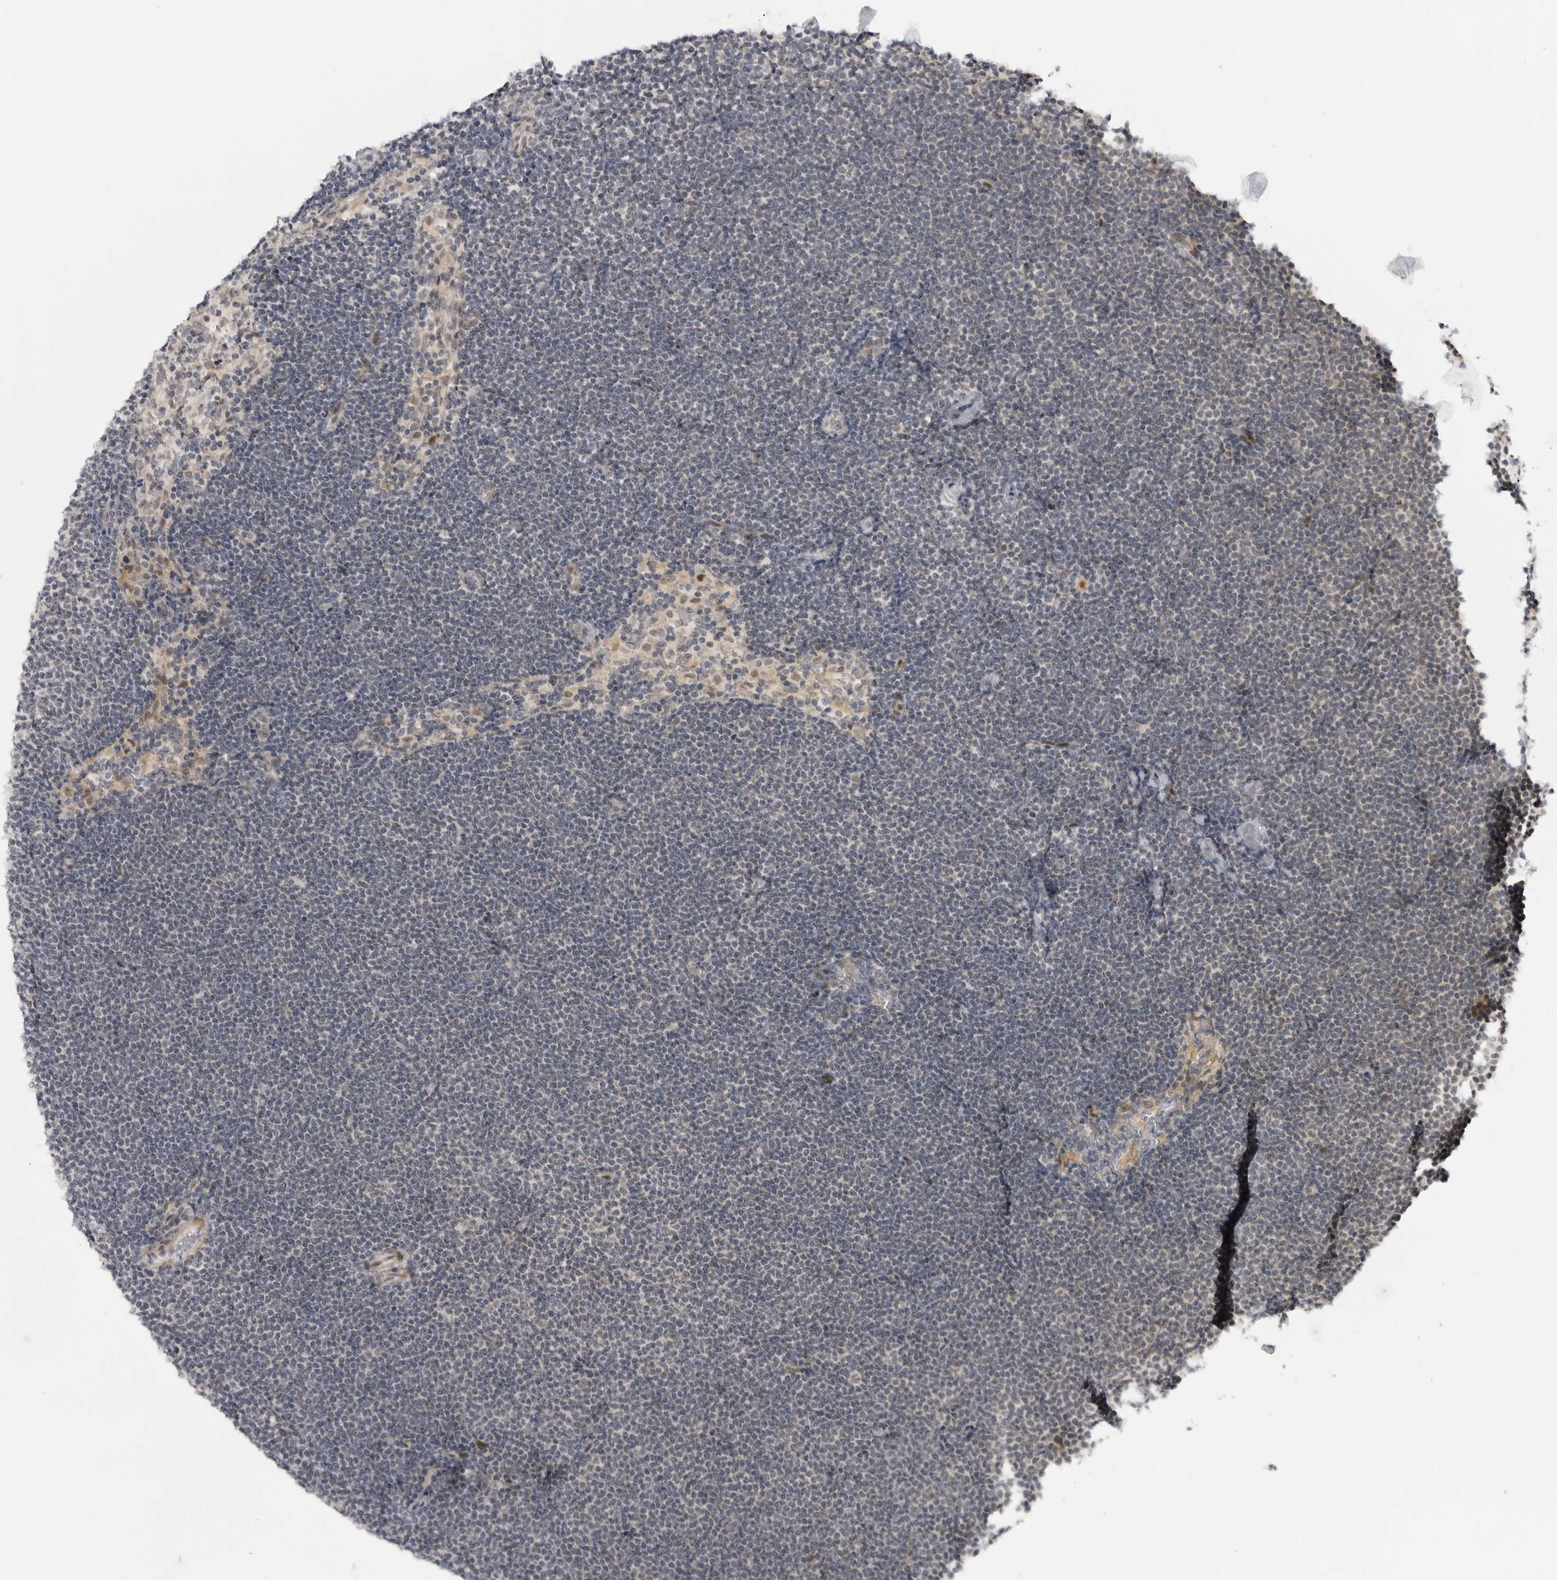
{"staining": {"intensity": "negative", "quantity": "none", "location": "none"}, "tissue": "lymphoma", "cell_type": "Tumor cells", "image_type": "cancer", "snomed": [{"axis": "morphology", "description": "Malignant lymphoma, non-Hodgkin's type, Low grade"}, {"axis": "topography", "description": "Lymph node"}], "caption": "Immunohistochemistry photomicrograph of human lymphoma stained for a protein (brown), which exhibits no staining in tumor cells. (DAB immunohistochemistry visualized using brightfield microscopy, high magnification).", "gene": "ALPK2", "patient": {"sex": "female", "age": 53}}